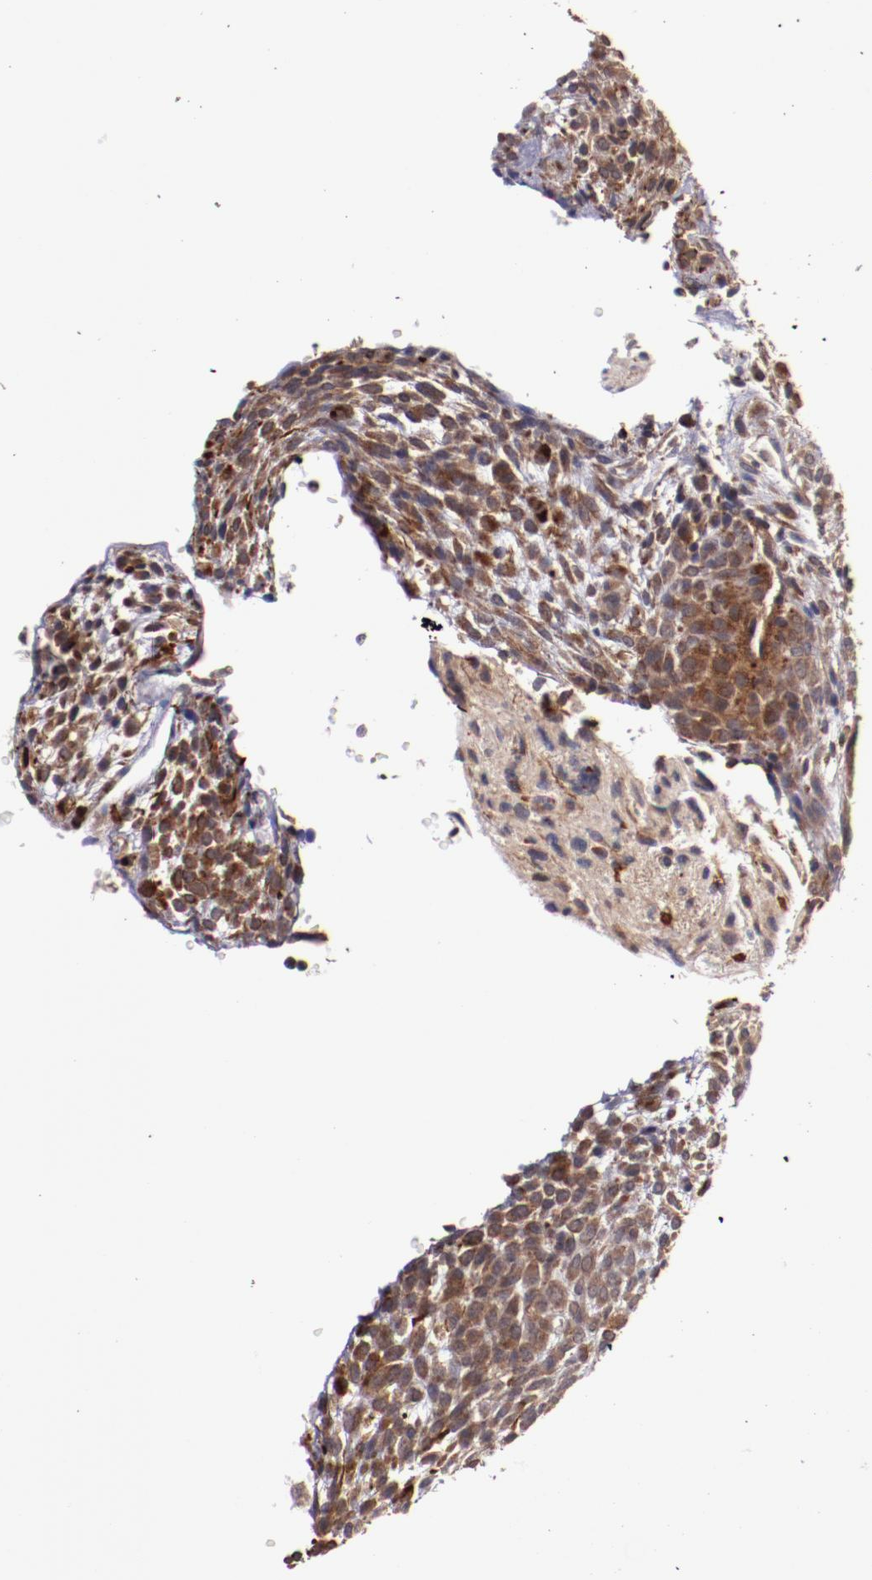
{"staining": {"intensity": "moderate", "quantity": "25%-75%", "location": "cytoplasmic/membranous"}, "tissue": "glioma", "cell_type": "Tumor cells", "image_type": "cancer", "snomed": [{"axis": "morphology", "description": "Glioma, malignant, High grade"}, {"axis": "topography", "description": "Cerebral cortex"}], "caption": "Immunohistochemical staining of malignant glioma (high-grade) exhibits medium levels of moderate cytoplasmic/membranous protein staining in about 25%-75% of tumor cells.", "gene": "FTSJ1", "patient": {"sex": "female", "age": 55}}